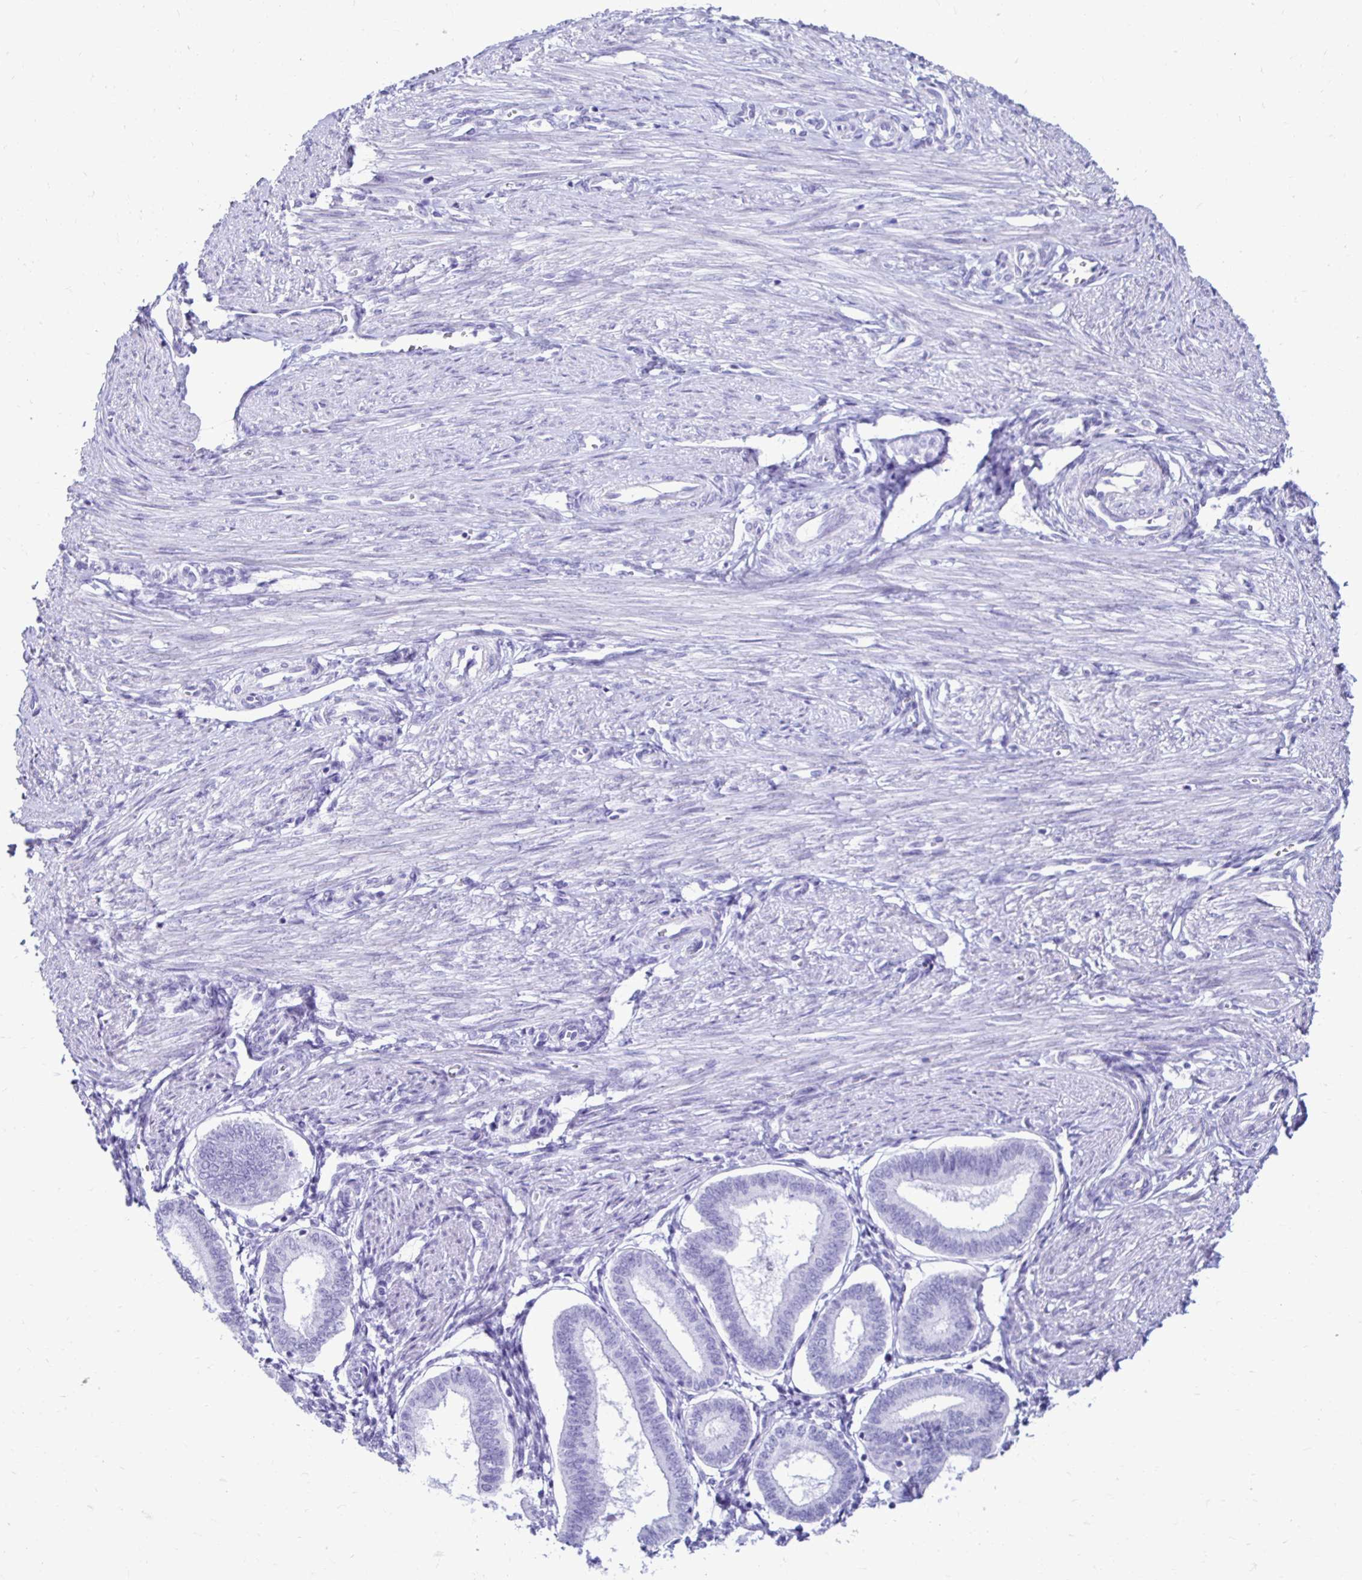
{"staining": {"intensity": "negative", "quantity": "none", "location": "none"}, "tissue": "endometrium", "cell_type": "Cells in endometrial stroma", "image_type": "normal", "snomed": [{"axis": "morphology", "description": "Normal tissue, NOS"}, {"axis": "topography", "description": "Endometrium"}], "caption": "DAB immunohistochemical staining of normal endometrium reveals no significant expression in cells in endometrial stroma. (DAB IHC visualized using brightfield microscopy, high magnification).", "gene": "CST5", "patient": {"sex": "female", "age": 24}}